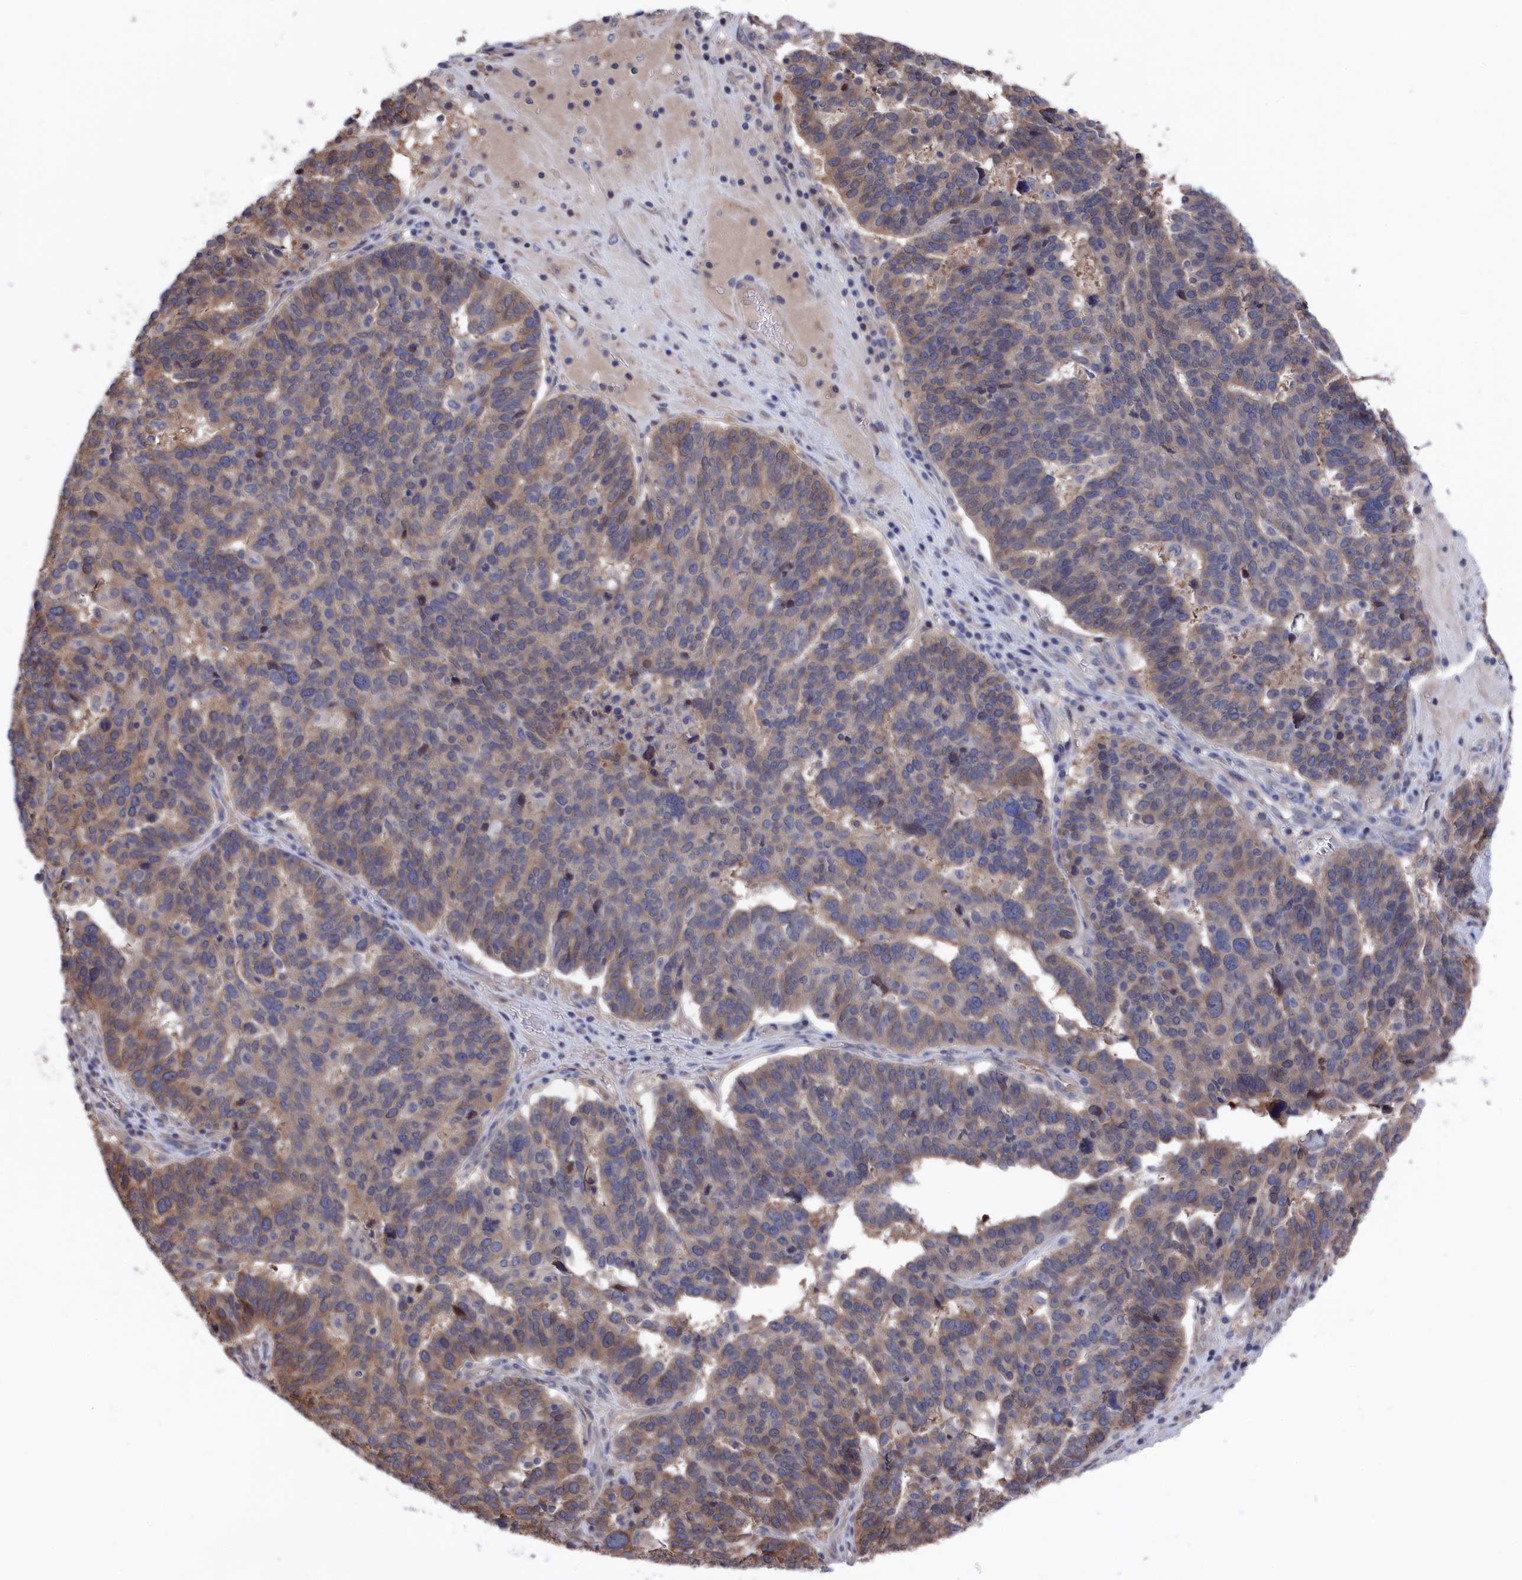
{"staining": {"intensity": "weak", "quantity": "25%-75%", "location": "cytoplasmic/membranous"}, "tissue": "ovarian cancer", "cell_type": "Tumor cells", "image_type": "cancer", "snomed": [{"axis": "morphology", "description": "Cystadenocarcinoma, serous, NOS"}, {"axis": "topography", "description": "Ovary"}], "caption": "This image displays IHC staining of ovarian serous cystadenocarcinoma, with low weak cytoplasmic/membranous staining in about 25%-75% of tumor cells.", "gene": "NUTF2", "patient": {"sex": "female", "age": 59}}